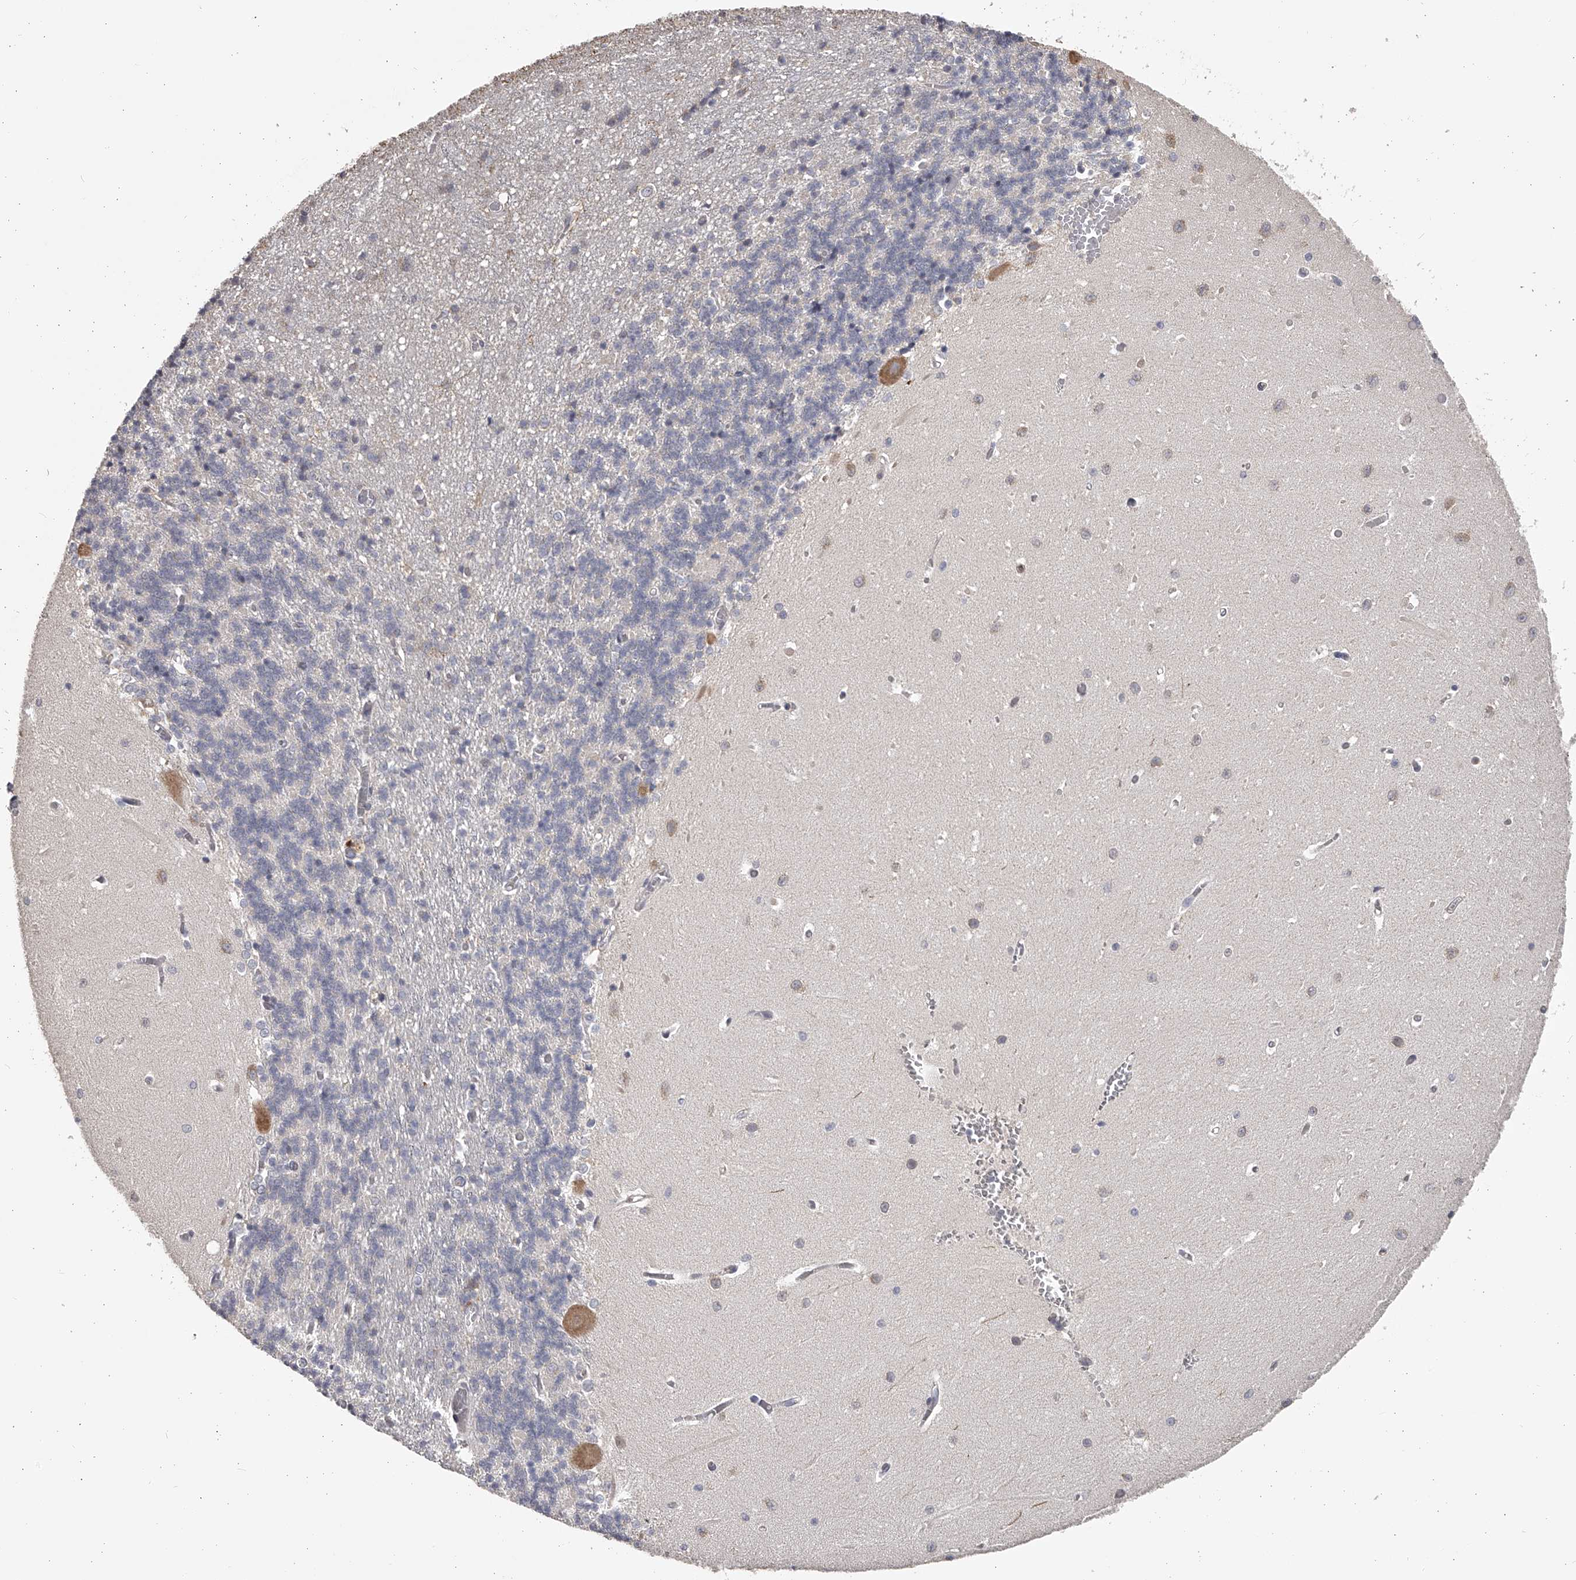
{"staining": {"intensity": "negative", "quantity": "none", "location": "none"}, "tissue": "cerebellum", "cell_type": "Cells in granular layer", "image_type": "normal", "snomed": [{"axis": "morphology", "description": "Normal tissue, NOS"}, {"axis": "topography", "description": "Cerebellum"}], "caption": "Immunohistochemistry (IHC) histopathology image of benign cerebellum stained for a protein (brown), which demonstrates no expression in cells in granular layer.", "gene": "TNN", "patient": {"sex": "male", "age": 37}}